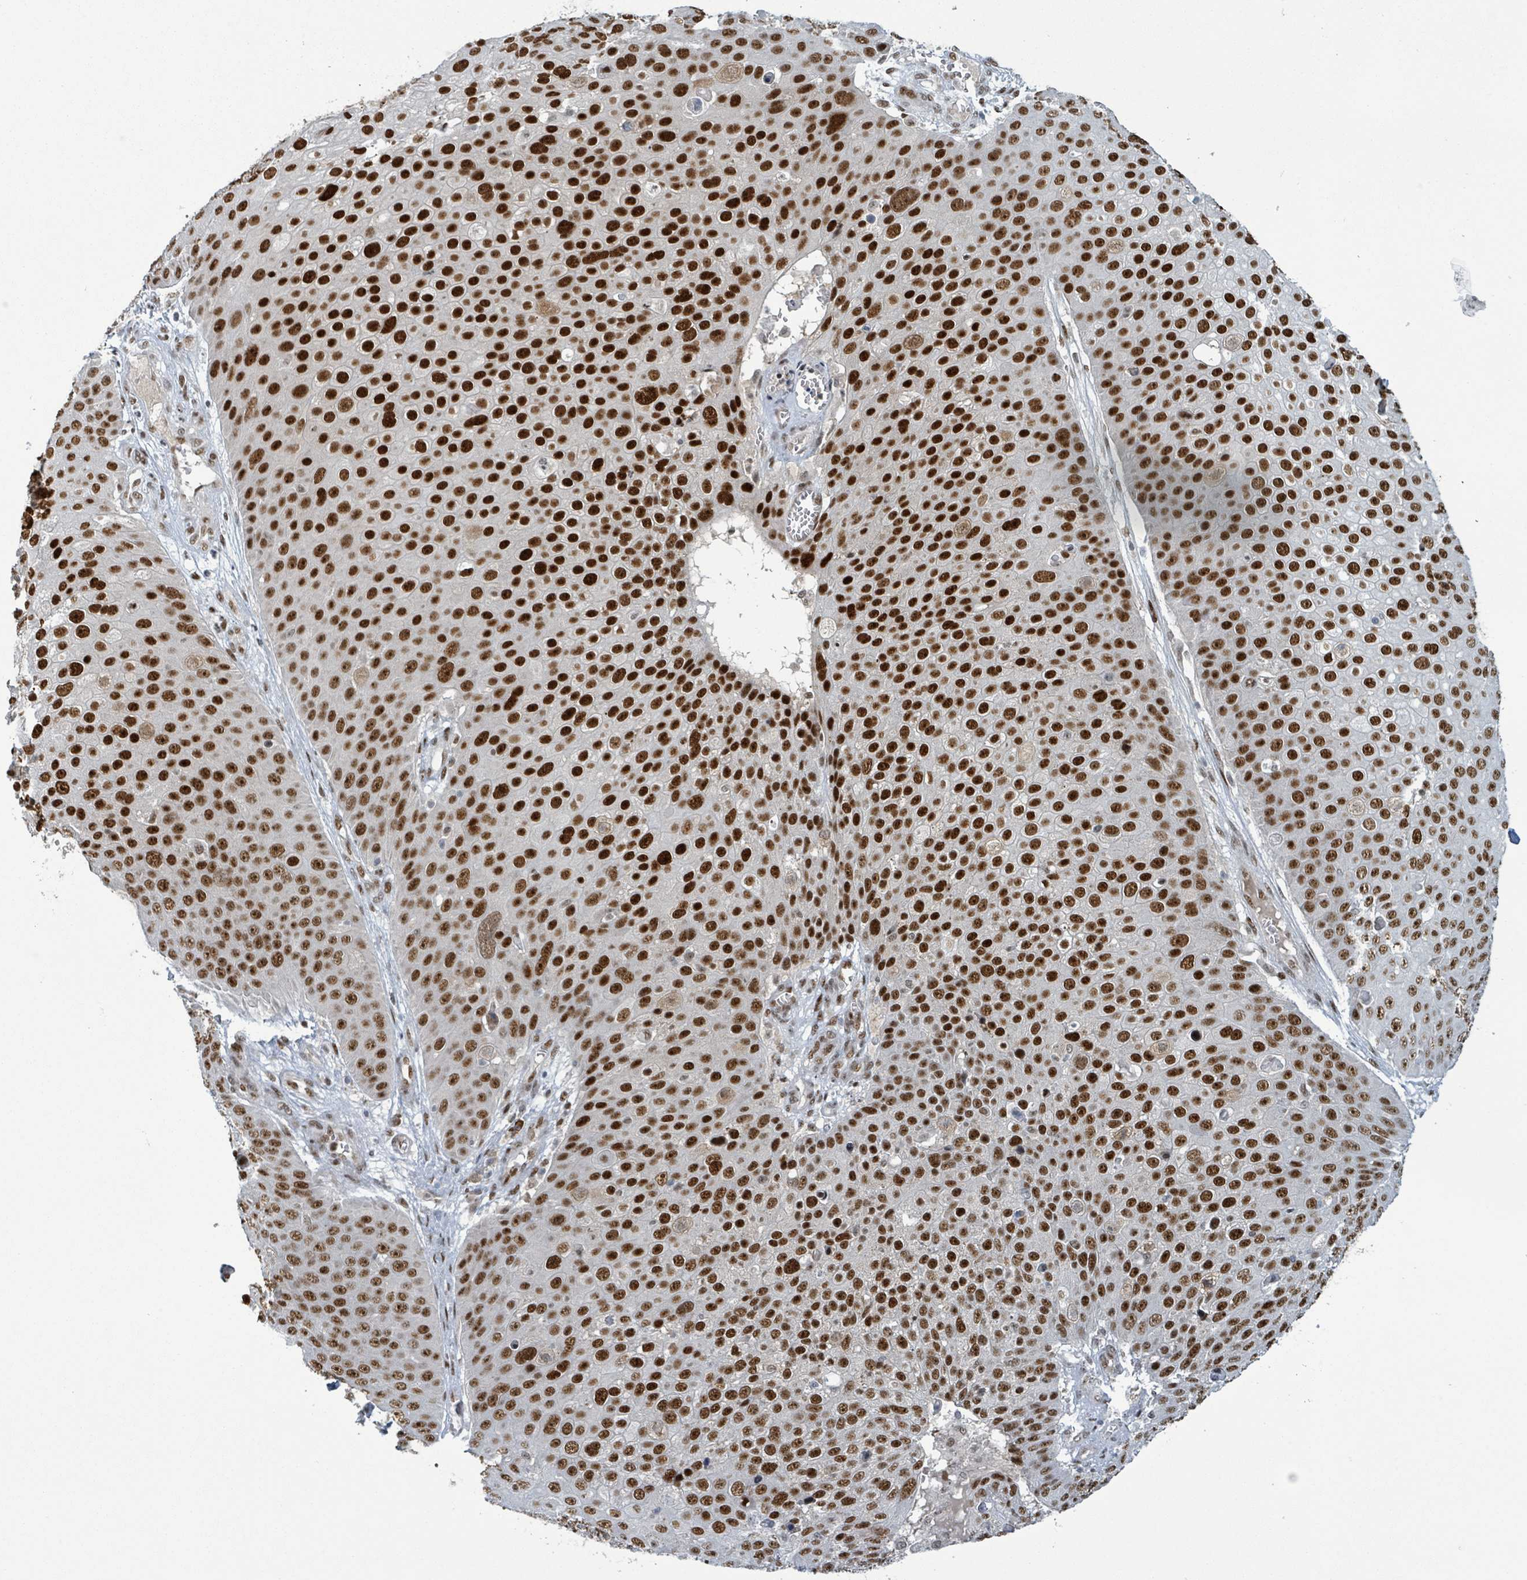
{"staining": {"intensity": "strong", "quantity": ">75%", "location": "nuclear"}, "tissue": "skin cancer", "cell_type": "Tumor cells", "image_type": "cancer", "snomed": [{"axis": "morphology", "description": "Squamous cell carcinoma, NOS"}, {"axis": "topography", "description": "Skin"}], "caption": "A high-resolution image shows IHC staining of squamous cell carcinoma (skin), which demonstrates strong nuclear expression in approximately >75% of tumor cells.", "gene": "KLF3", "patient": {"sex": "male", "age": 71}}